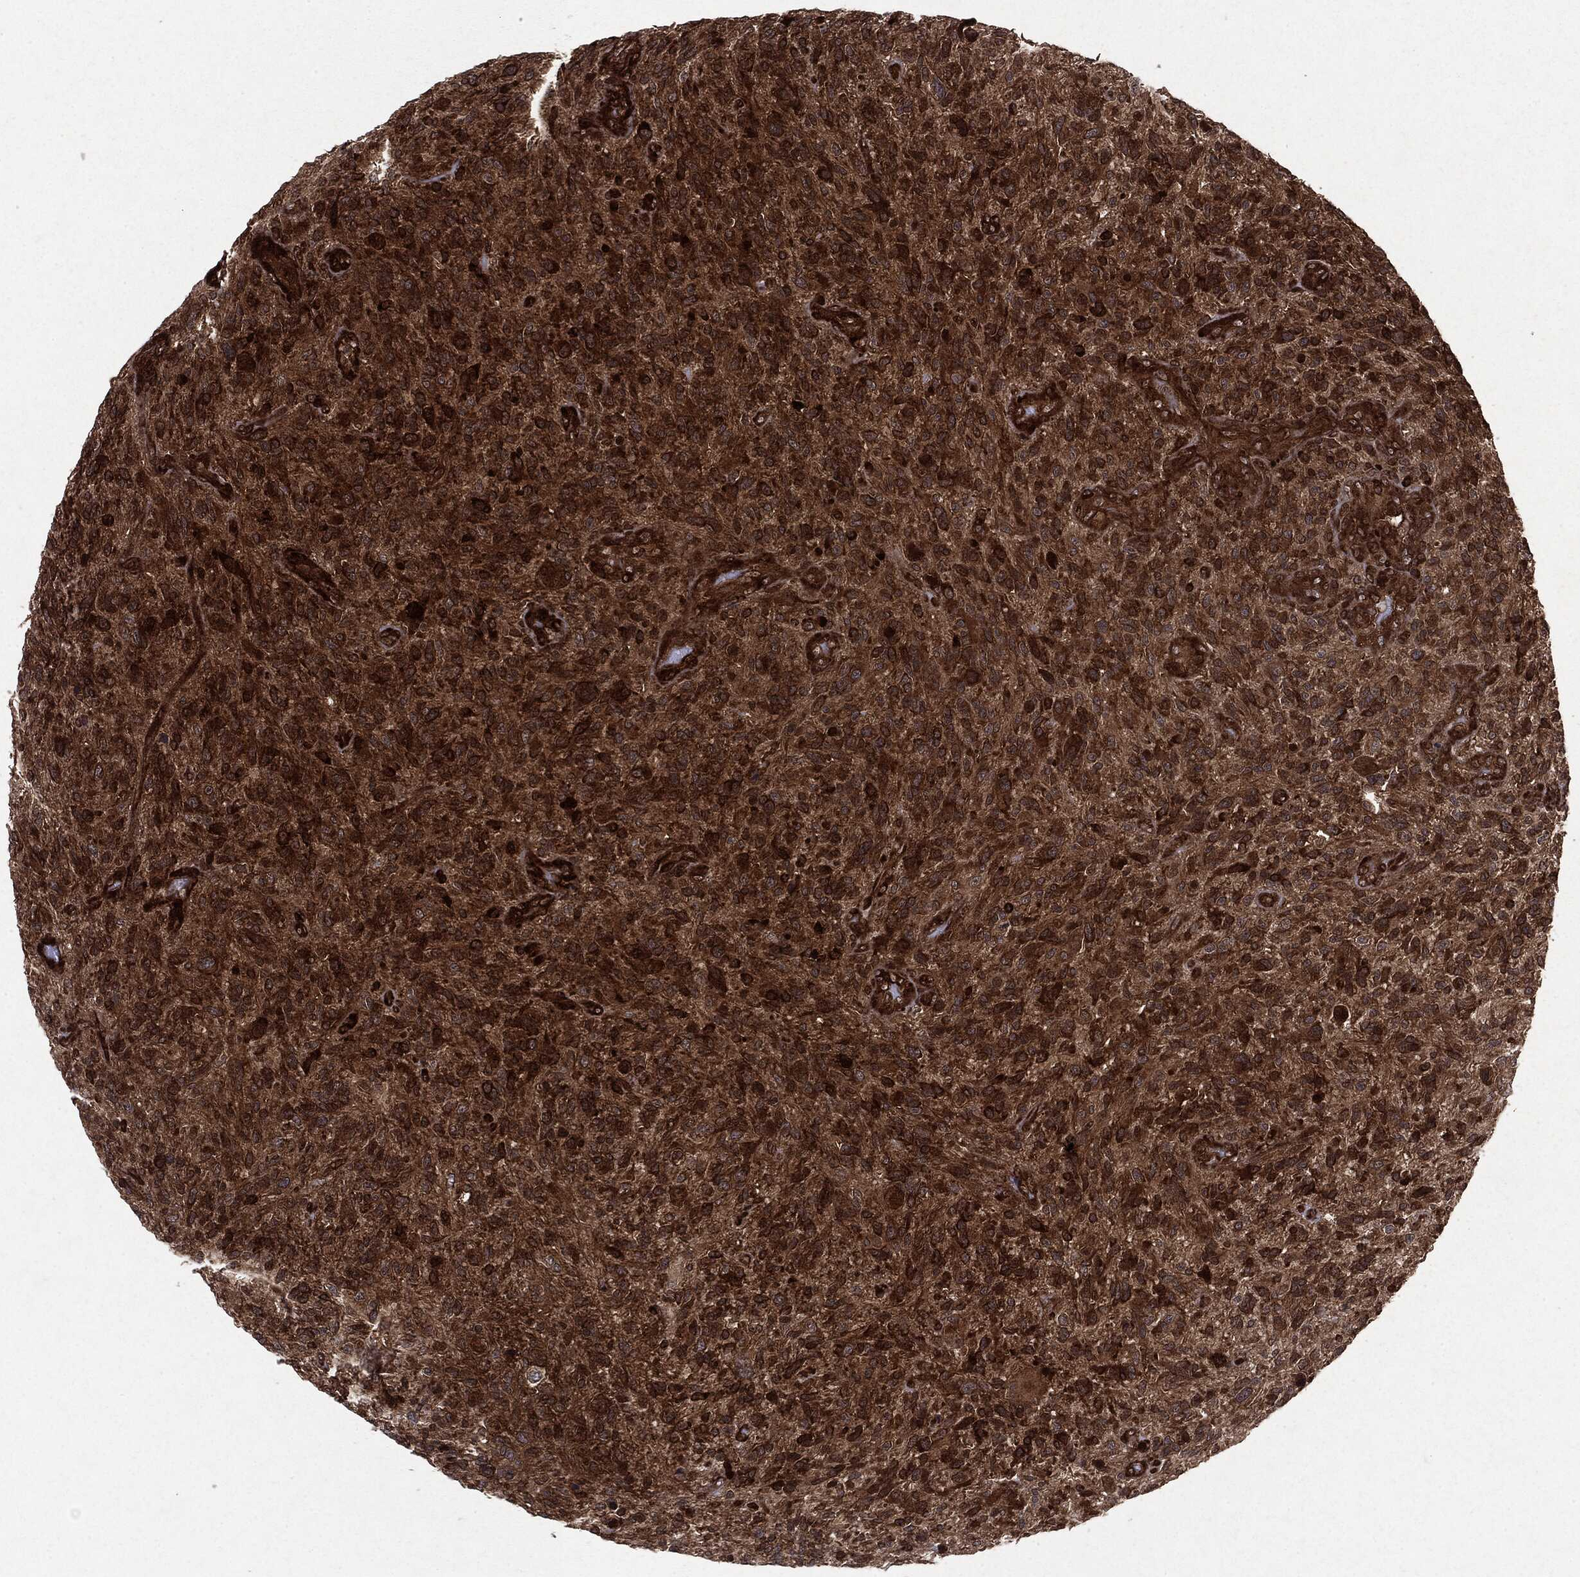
{"staining": {"intensity": "strong", "quantity": ">75%", "location": "cytoplasmic/membranous"}, "tissue": "glioma", "cell_type": "Tumor cells", "image_type": "cancer", "snomed": [{"axis": "morphology", "description": "Glioma, malignant, High grade"}, {"axis": "topography", "description": "Brain"}], "caption": "This histopathology image reveals immunohistochemistry (IHC) staining of malignant high-grade glioma, with high strong cytoplasmic/membranous staining in about >75% of tumor cells.", "gene": "OTUB1", "patient": {"sex": "male", "age": 47}}